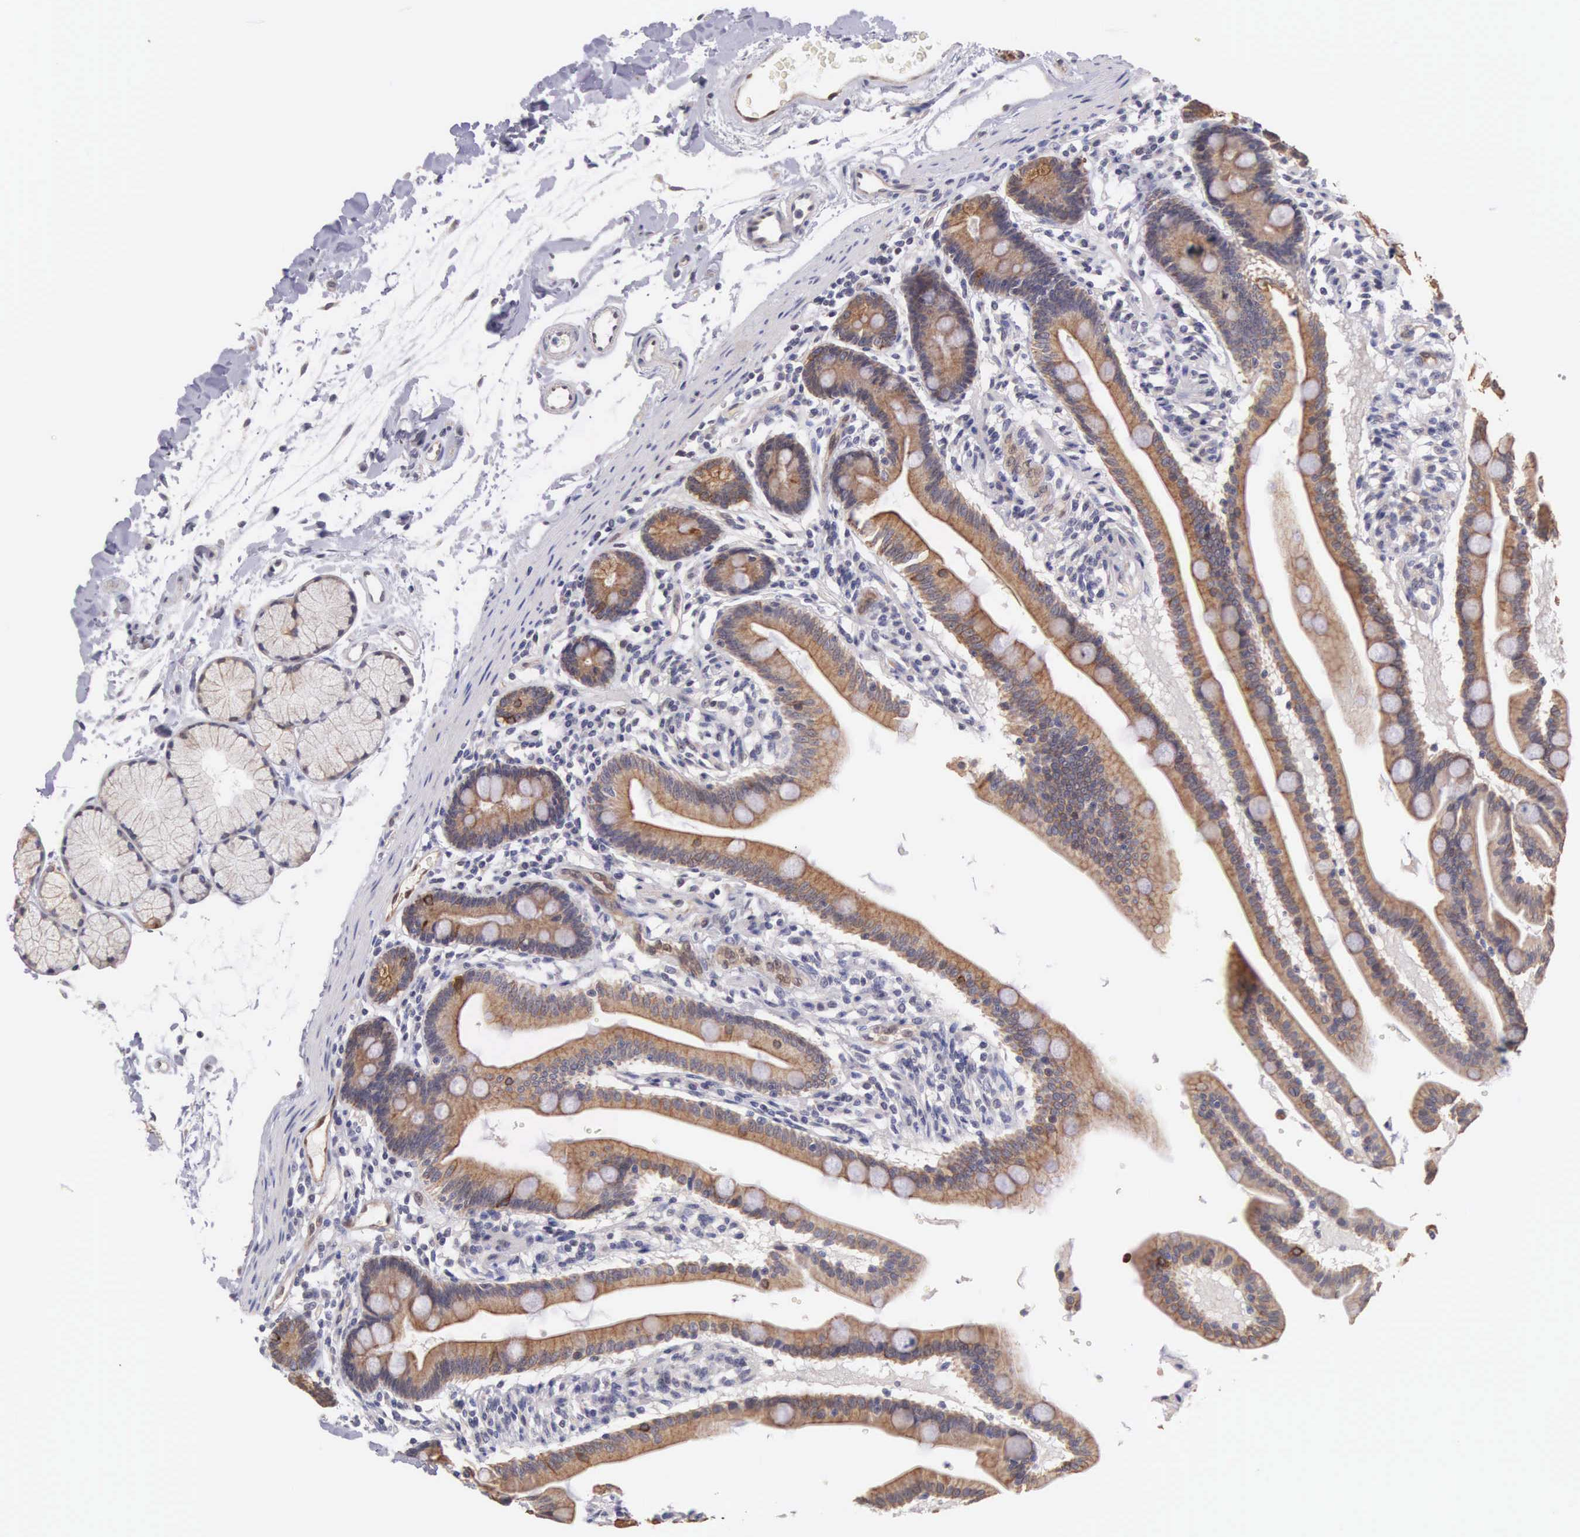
{"staining": {"intensity": "moderate", "quantity": "25%-75%", "location": "cytoplasmic/membranous"}, "tissue": "duodenum", "cell_type": "Glandular cells", "image_type": "normal", "snomed": [{"axis": "morphology", "description": "Normal tissue, NOS"}, {"axis": "topography", "description": "Duodenum"}], "caption": "Immunohistochemical staining of unremarkable duodenum displays moderate cytoplasmic/membranous protein expression in about 25%-75% of glandular cells.", "gene": "PIR", "patient": {"sex": "female", "age": 77}}